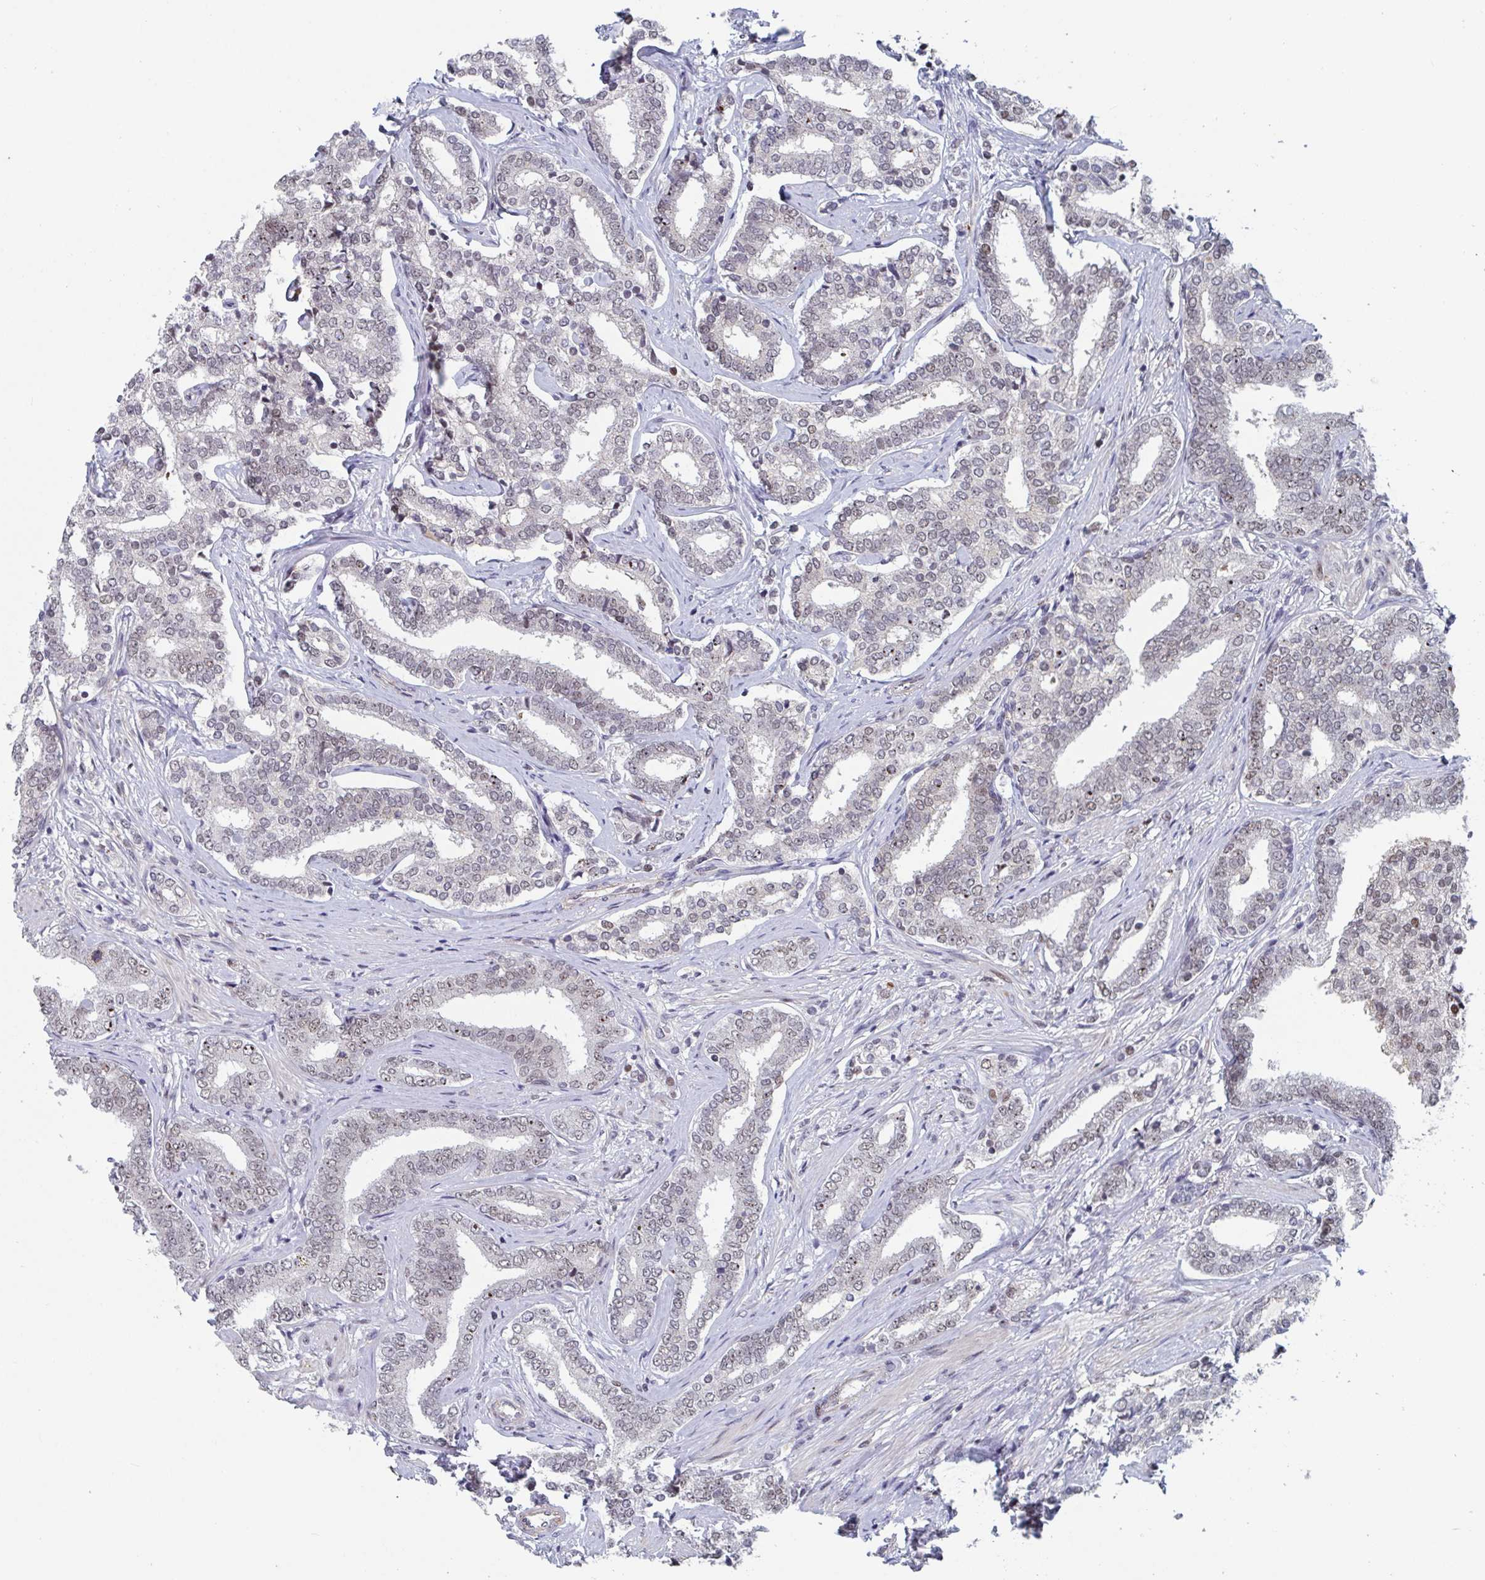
{"staining": {"intensity": "weak", "quantity": "<25%", "location": "nuclear"}, "tissue": "prostate cancer", "cell_type": "Tumor cells", "image_type": "cancer", "snomed": [{"axis": "morphology", "description": "Adenocarcinoma, High grade"}, {"axis": "topography", "description": "Prostate"}], "caption": "Micrograph shows no significant protein expression in tumor cells of adenocarcinoma (high-grade) (prostate).", "gene": "RNF212", "patient": {"sex": "male", "age": 72}}